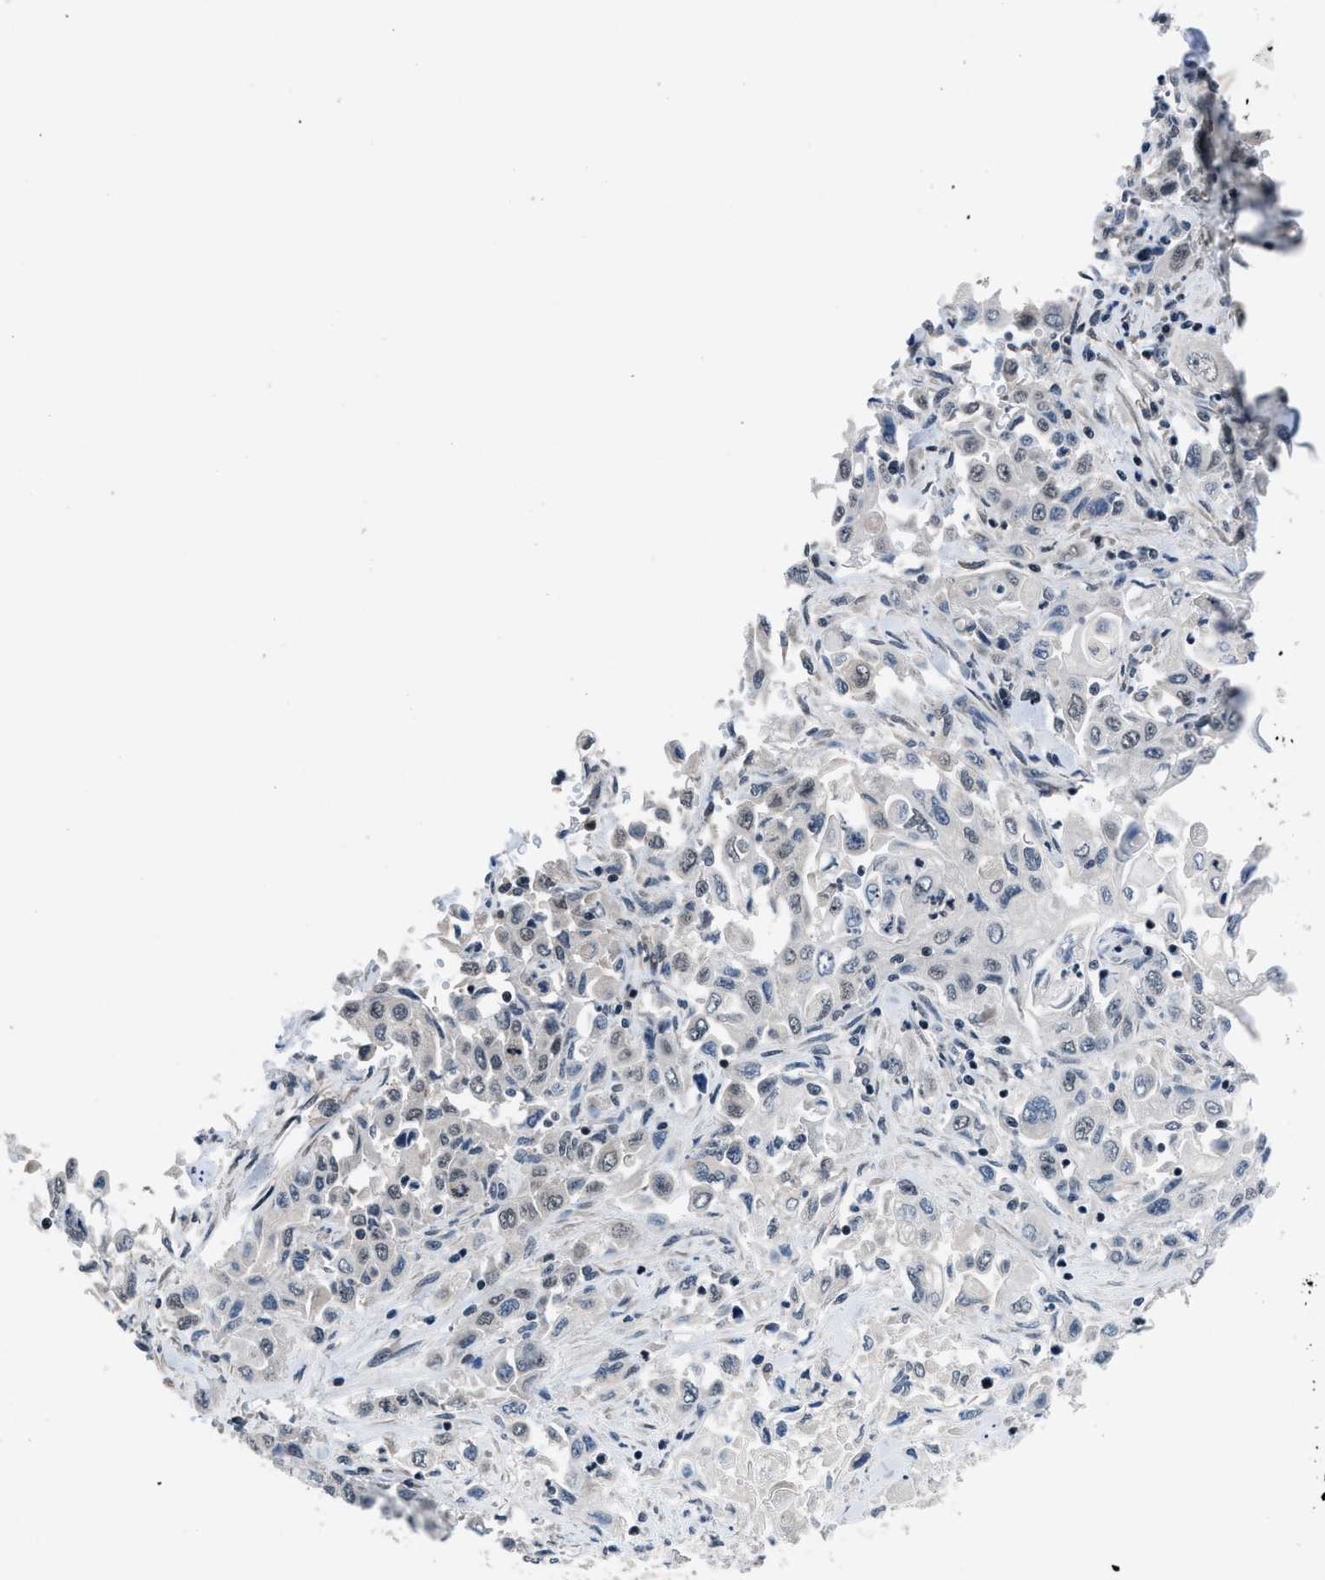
{"staining": {"intensity": "weak", "quantity": "<25%", "location": "nuclear"}, "tissue": "pancreatic cancer", "cell_type": "Tumor cells", "image_type": "cancer", "snomed": [{"axis": "morphology", "description": "Adenocarcinoma, NOS"}, {"axis": "topography", "description": "Pancreas"}], "caption": "Adenocarcinoma (pancreatic) stained for a protein using IHC displays no positivity tumor cells.", "gene": "SETD5", "patient": {"sex": "male", "age": 70}}